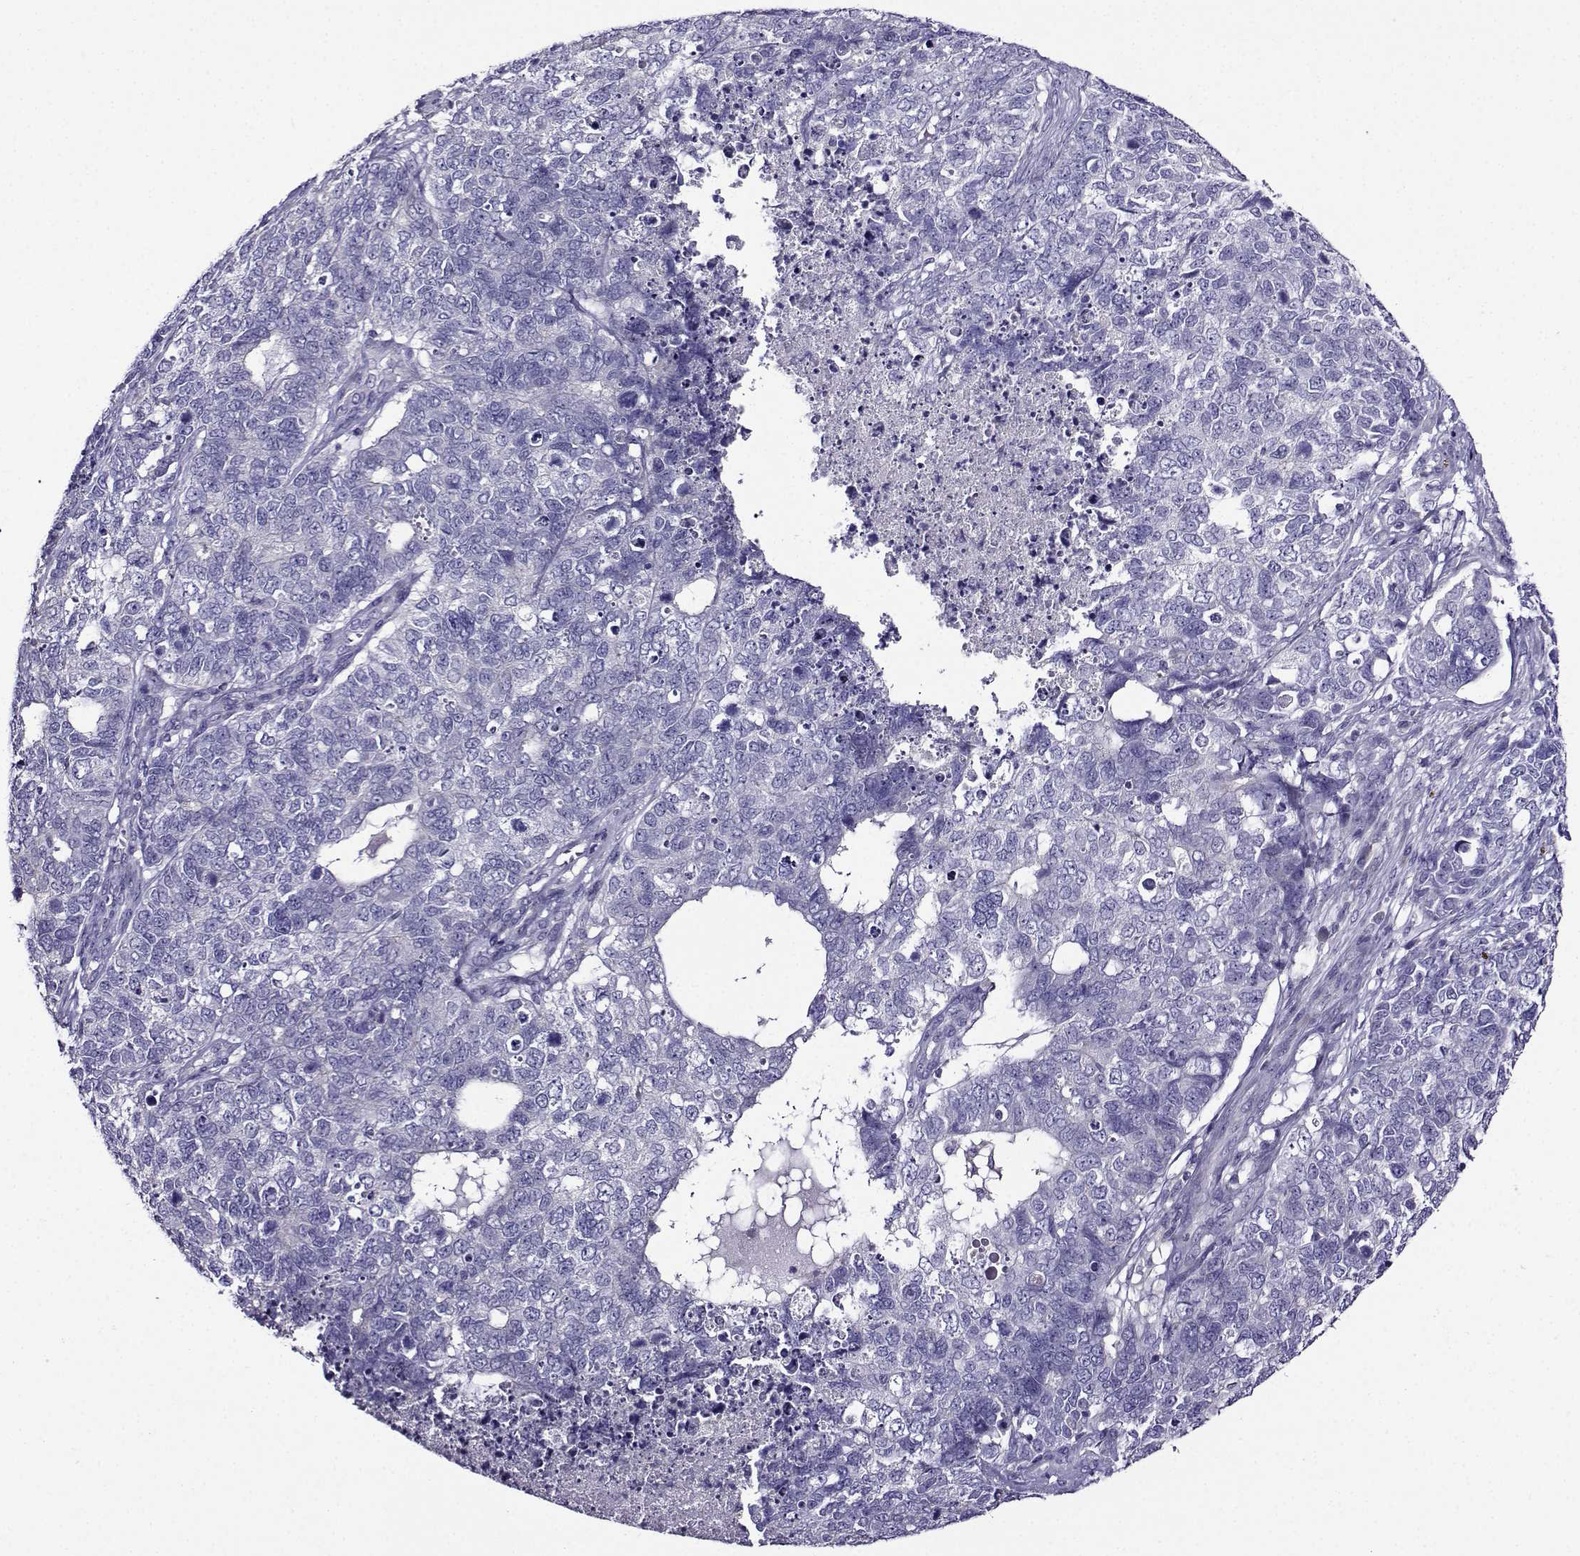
{"staining": {"intensity": "negative", "quantity": "none", "location": "none"}, "tissue": "cervical cancer", "cell_type": "Tumor cells", "image_type": "cancer", "snomed": [{"axis": "morphology", "description": "Squamous cell carcinoma, NOS"}, {"axis": "topography", "description": "Cervix"}], "caption": "Immunohistochemistry photomicrograph of neoplastic tissue: human cervical cancer stained with DAB (3,3'-diaminobenzidine) reveals no significant protein staining in tumor cells.", "gene": "TMEM266", "patient": {"sex": "female", "age": 63}}